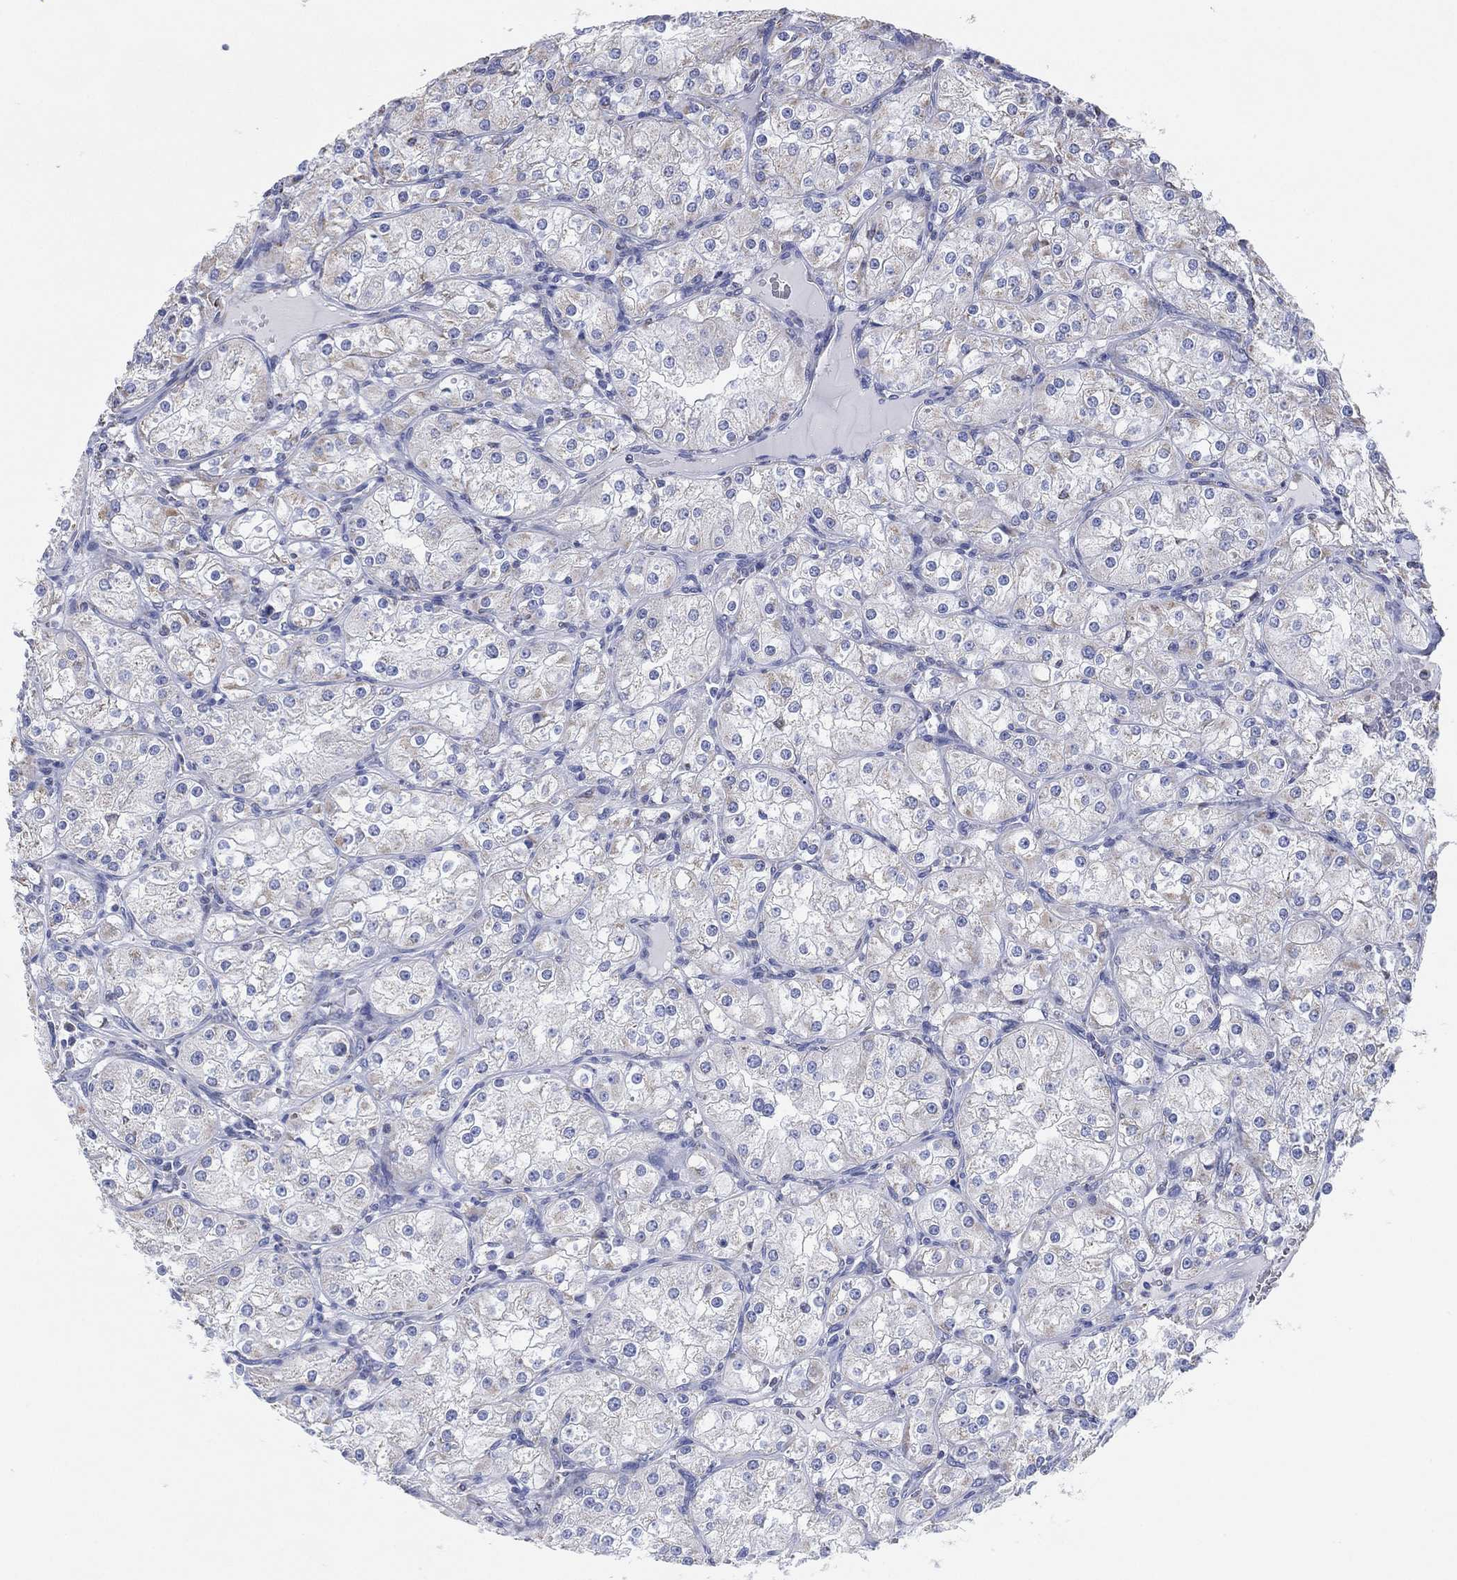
{"staining": {"intensity": "negative", "quantity": "none", "location": "none"}, "tissue": "renal cancer", "cell_type": "Tumor cells", "image_type": "cancer", "snomed": [{"axis": "morphology", "description": "Adenocarcinoma, NOS"}, {"axis": "topography", "description": "Kidney"}], "caption": "IHC micrograph of neoplastic tissue: renal adenocarcinoma stained with DAB demonstrates no significant protein expression in tumor cells. Brightfield microscopy of immunohistochemistry (IHC) stained with DAB (brown) and hematoxylin (blue), captured at high magnification.", "gene": "CFTR", "patient": {"sex": "male", "age": 77}}